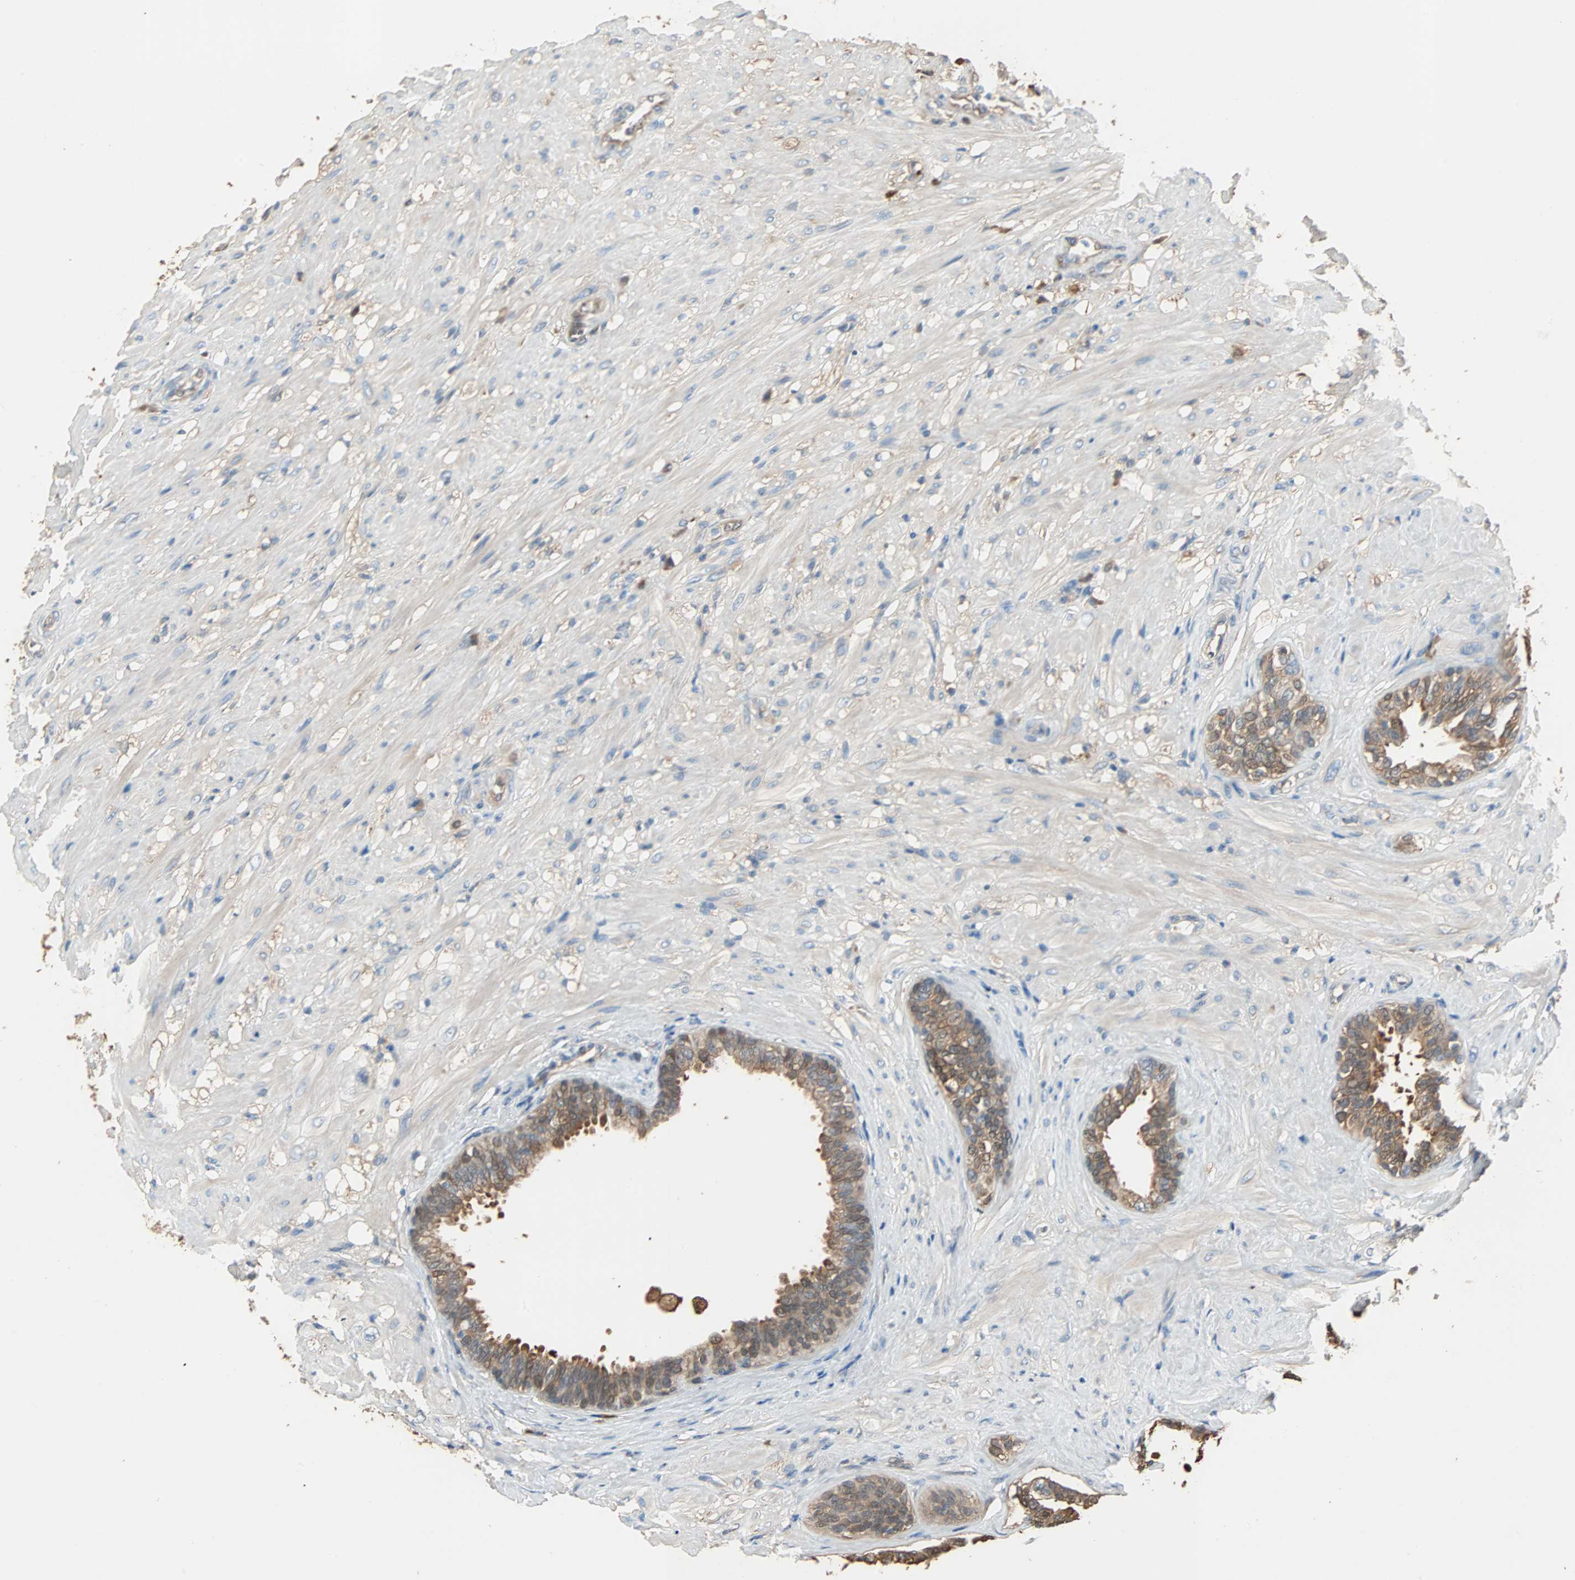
{"staining": {"intensity": "moderate", "quantity": ">75%", "location": "cytoplasmic/membranous,nuclear"}, "tissue": "seminal vesicle", "cell_type": "Glandular cells", "image_type": "normal", "snomed": [{"axis": "morphology", "description": "Normal tissue, NOS"}, {"axis": "topography", "description": "Seminal veicle"}], "caption": "Immunohistochemistry (IHC) histopathology image of normal seminal vesicle: human seminal vesicle stained using IHC displays medium levels of moderate protein expression localized specifically in the cytoplasmic/membranous,nuclear of glandular cells, appearing as a cytoplasmic/membranous,nuclear brown color.", "gene": "PRDX1", "patient": {"sex": "male", "age": 61}}